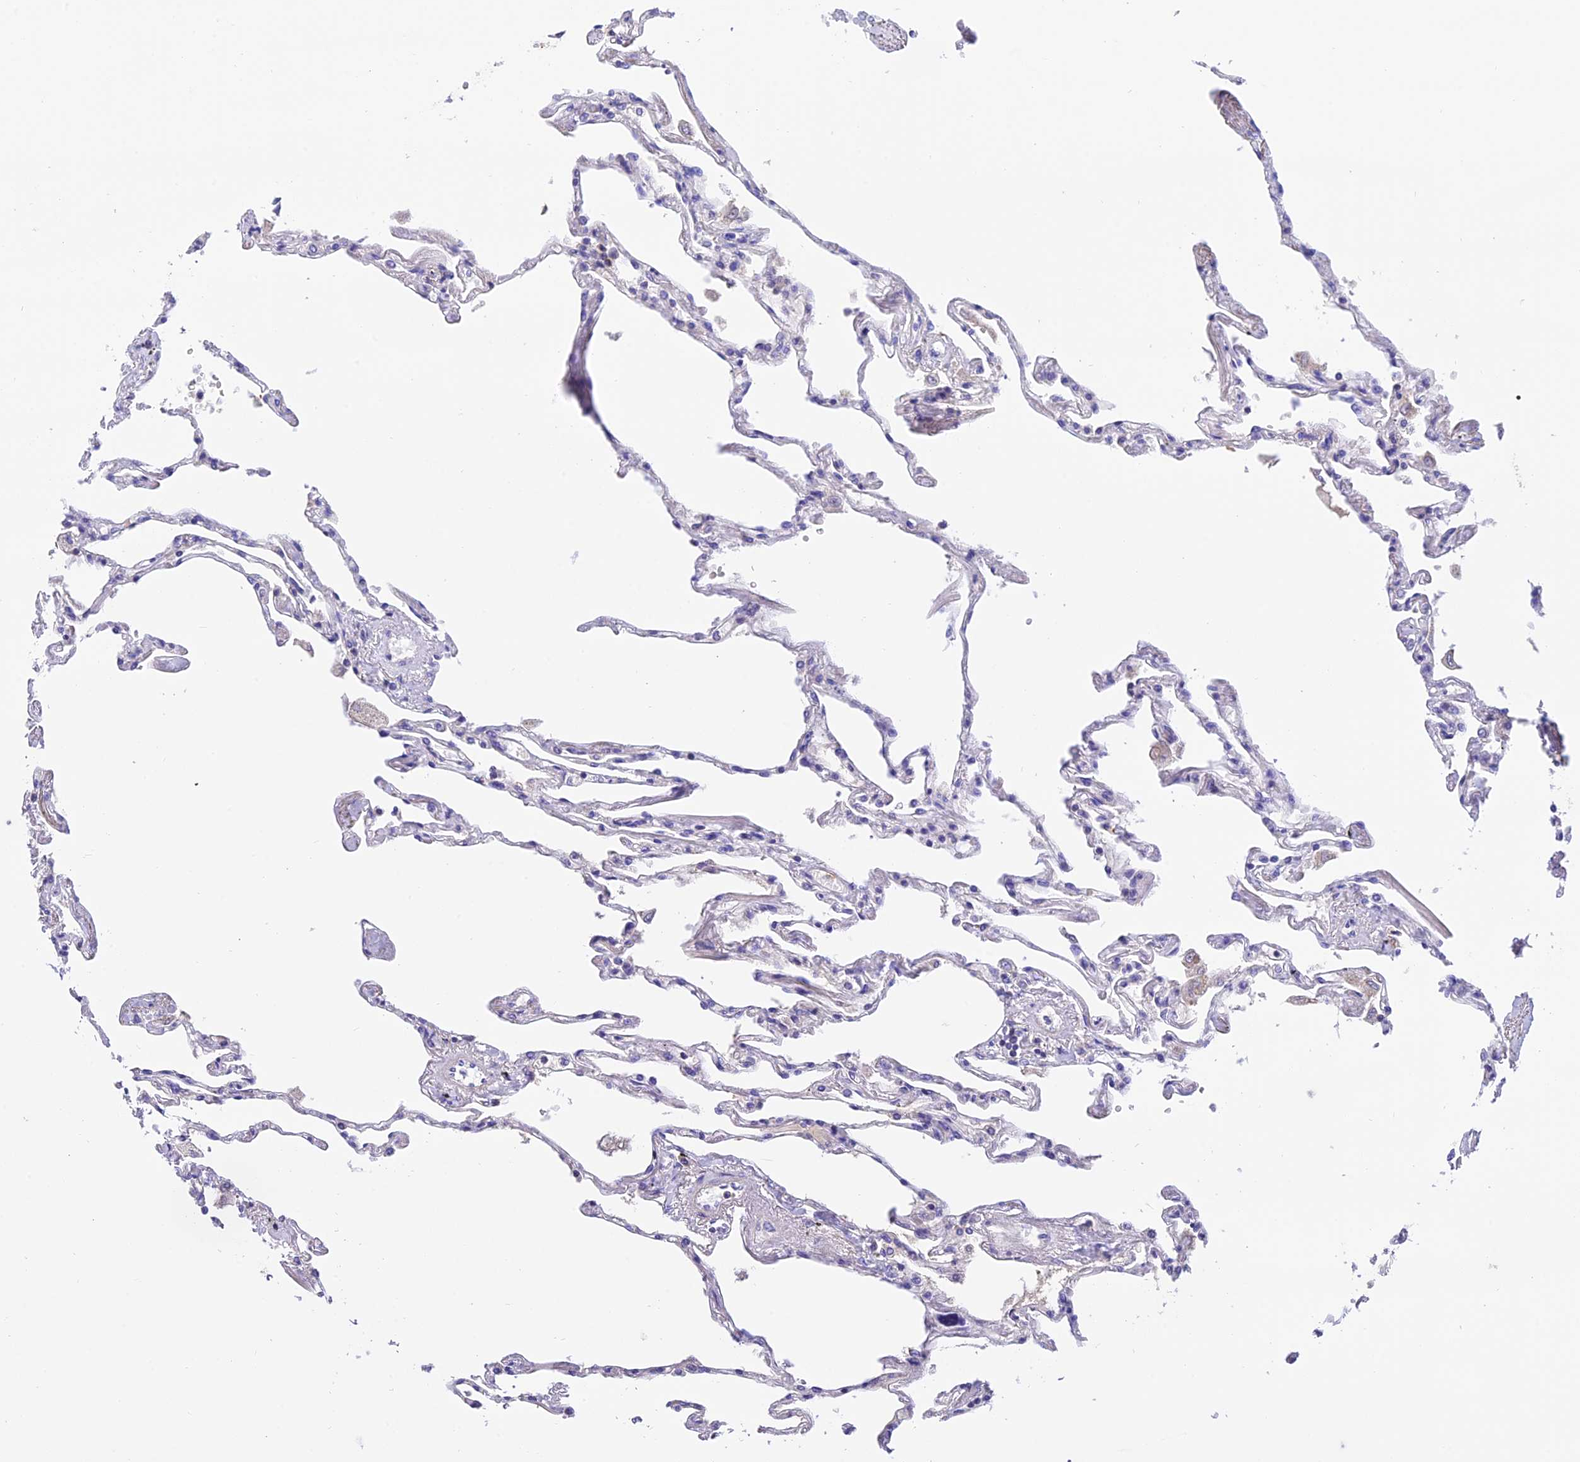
{"staining": {"intensity": "negative", "quantity": "none", "location": "none"}, "tissue": "lung", "cell_type": "Alveolar cells", "image_type": "normal", "snomed": [{"axis": "morphology", "description": "Normal tissue, NOS"}, {"axis": "topography", "description": "Lung"}], "caption": "This is an IHC photomicrograph of normal lung. There is no positivity in alveolar cells.", "gene": "LPXN", "patient": {"sex": "female", "age": 67}}